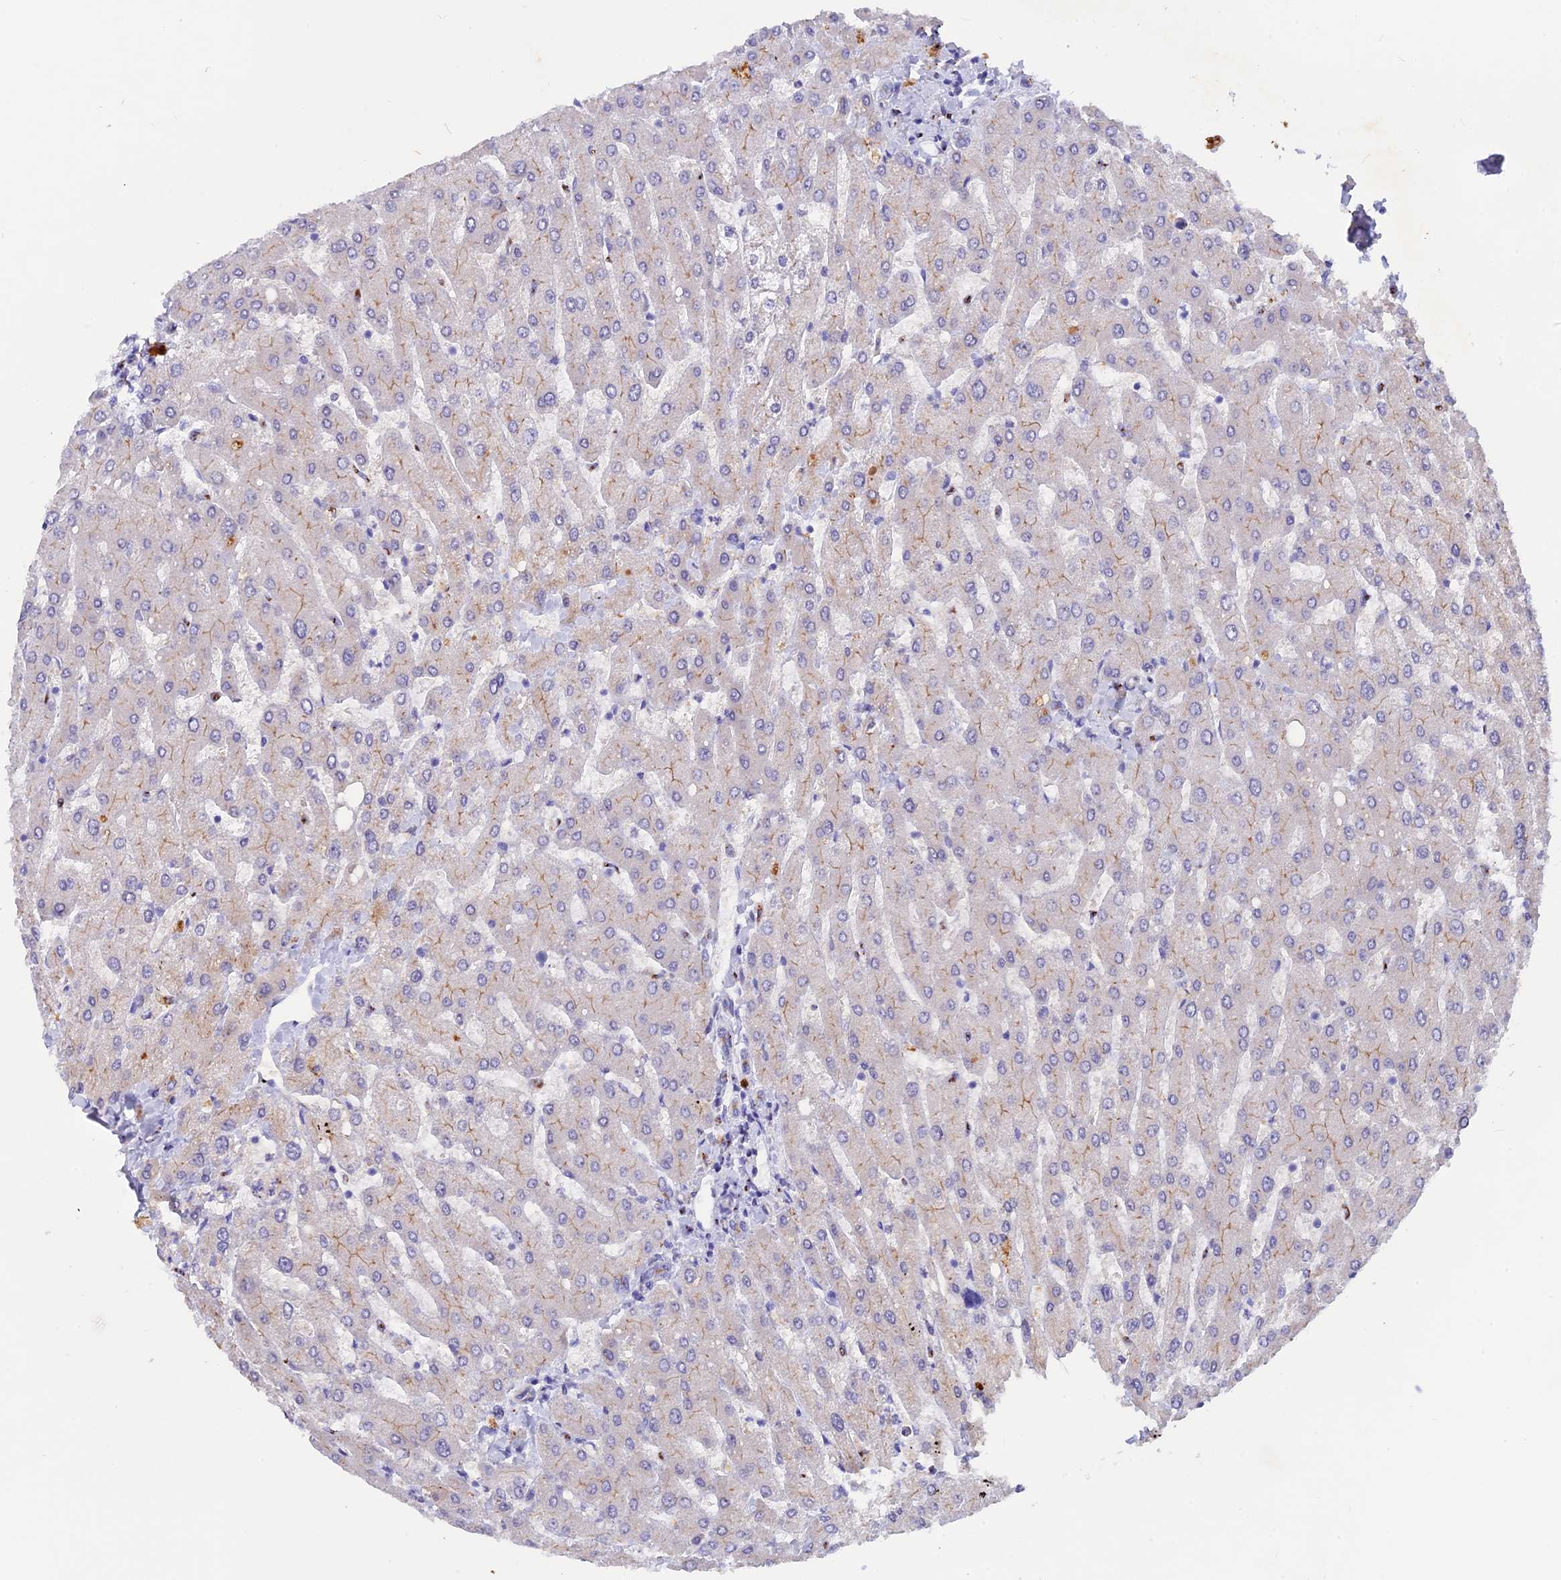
{"staining": {"intensity": "negative", "quantity": "none", "location": "none"}, "tissue": "liver", "cell_type": "Cholangiocytes", "image_type": "normal", "snomed": [{"axis": "morphology", "description": "Normal tissue, NOS"}, {"axis": "topography", "description": "Liver"}], "caption": "This is a photomicrograph of IHC staining of unremarkable liver, which shows no staining in cholangiocytes. The staining is performed using DAB brown chromogen with nuclei counter-stained in using hematoxylin.", "gene": "GK5", "patient": {"sex": "male", "age": 55}}